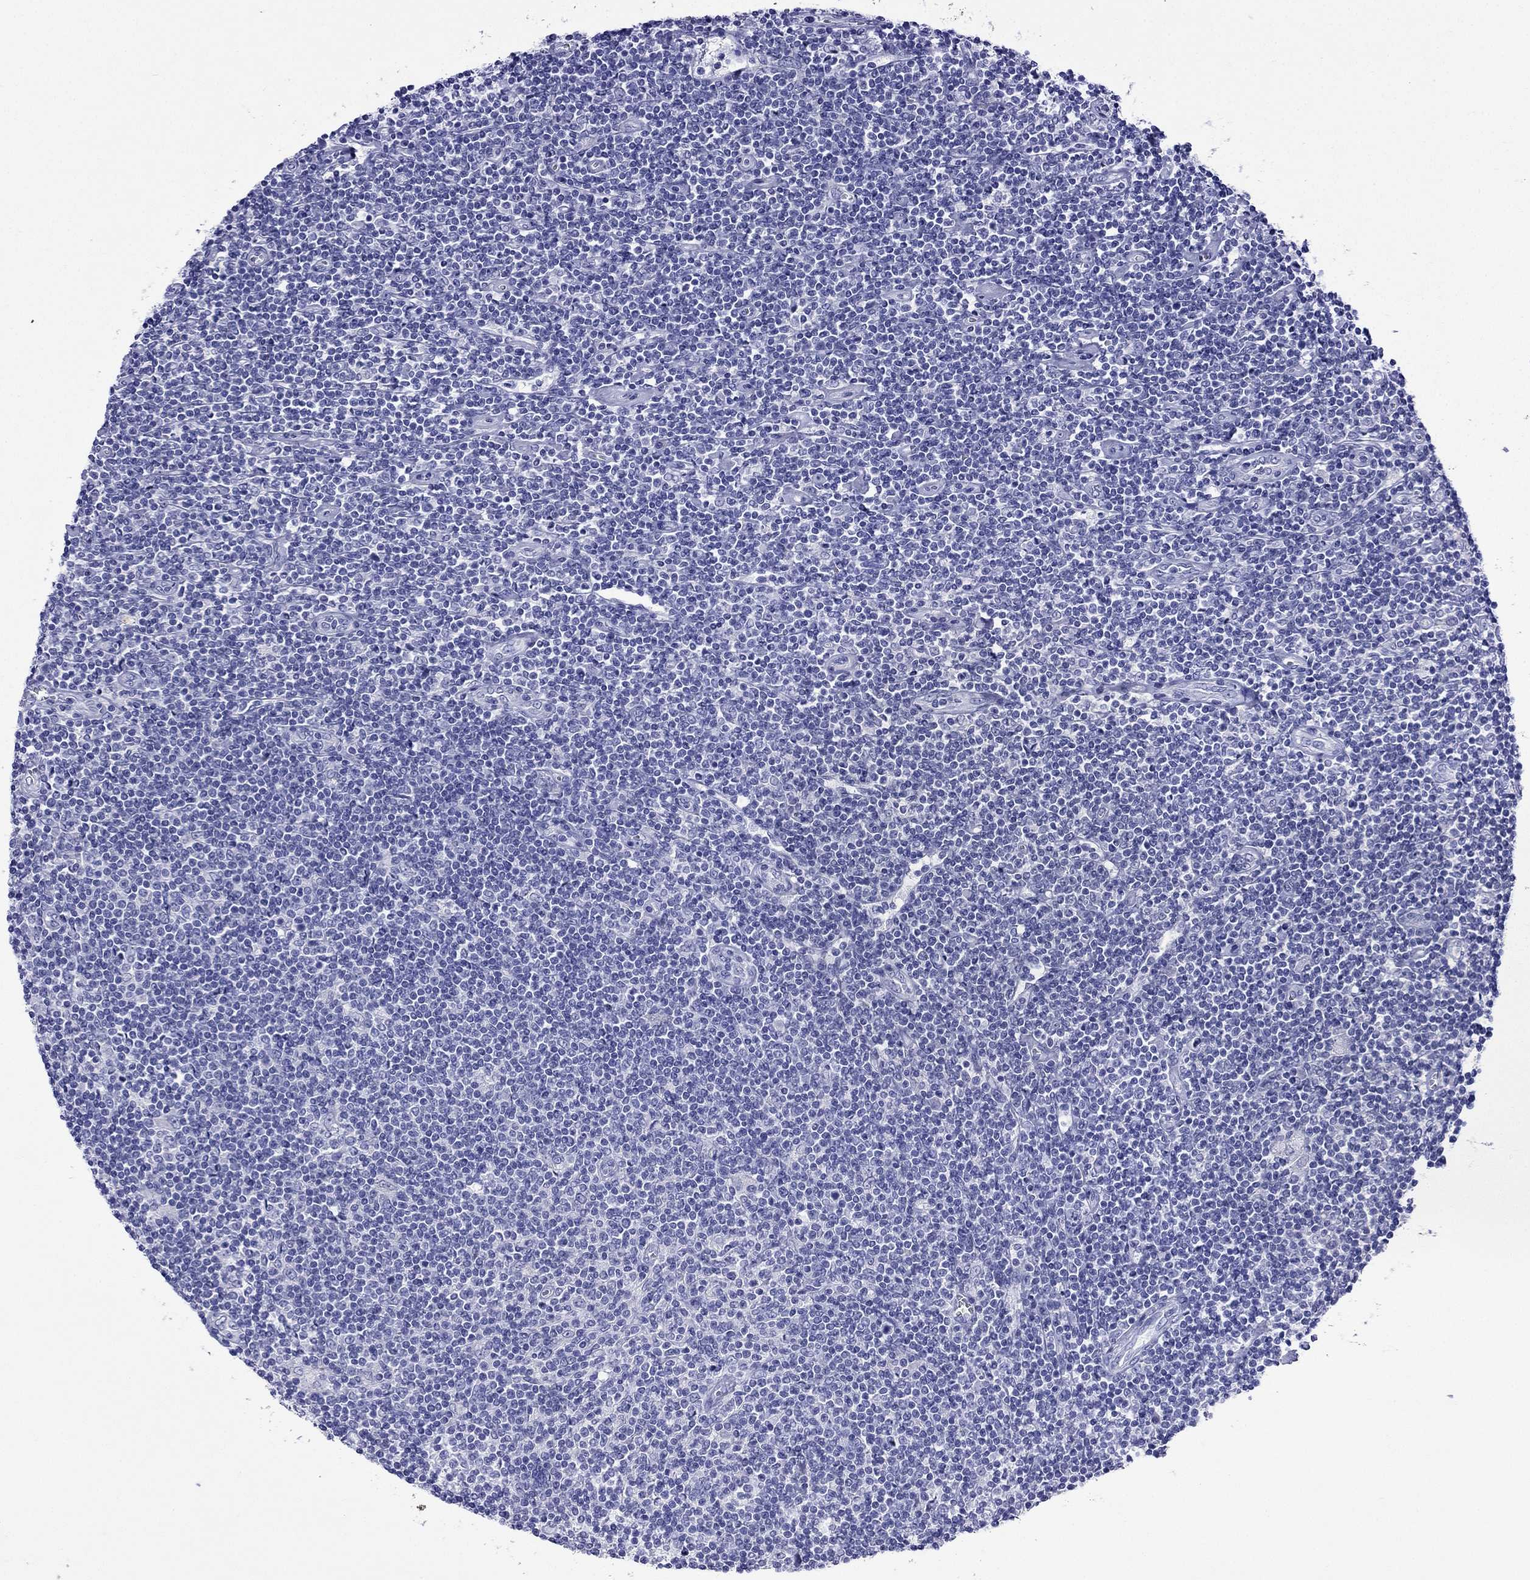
{"staining": {"intensity": "negative", "quantity": "none", "location": "none"}, "tissue": "lymphoma", "cell_type": "Tumor cells", "image_type": "cancer", "snomed": [{"axis": "morphology", "description": "Hodgkin's disease, NOS"}, {"axis": "topography", "description": "Lymph node"}], "caption": "An immunohistochemistry (IHC) image of lymphoma is shown. There is no staining in tumor cells of lymphoma.", "gene": "FIGLA", "patient": {"sex": "male", "age": 40}}